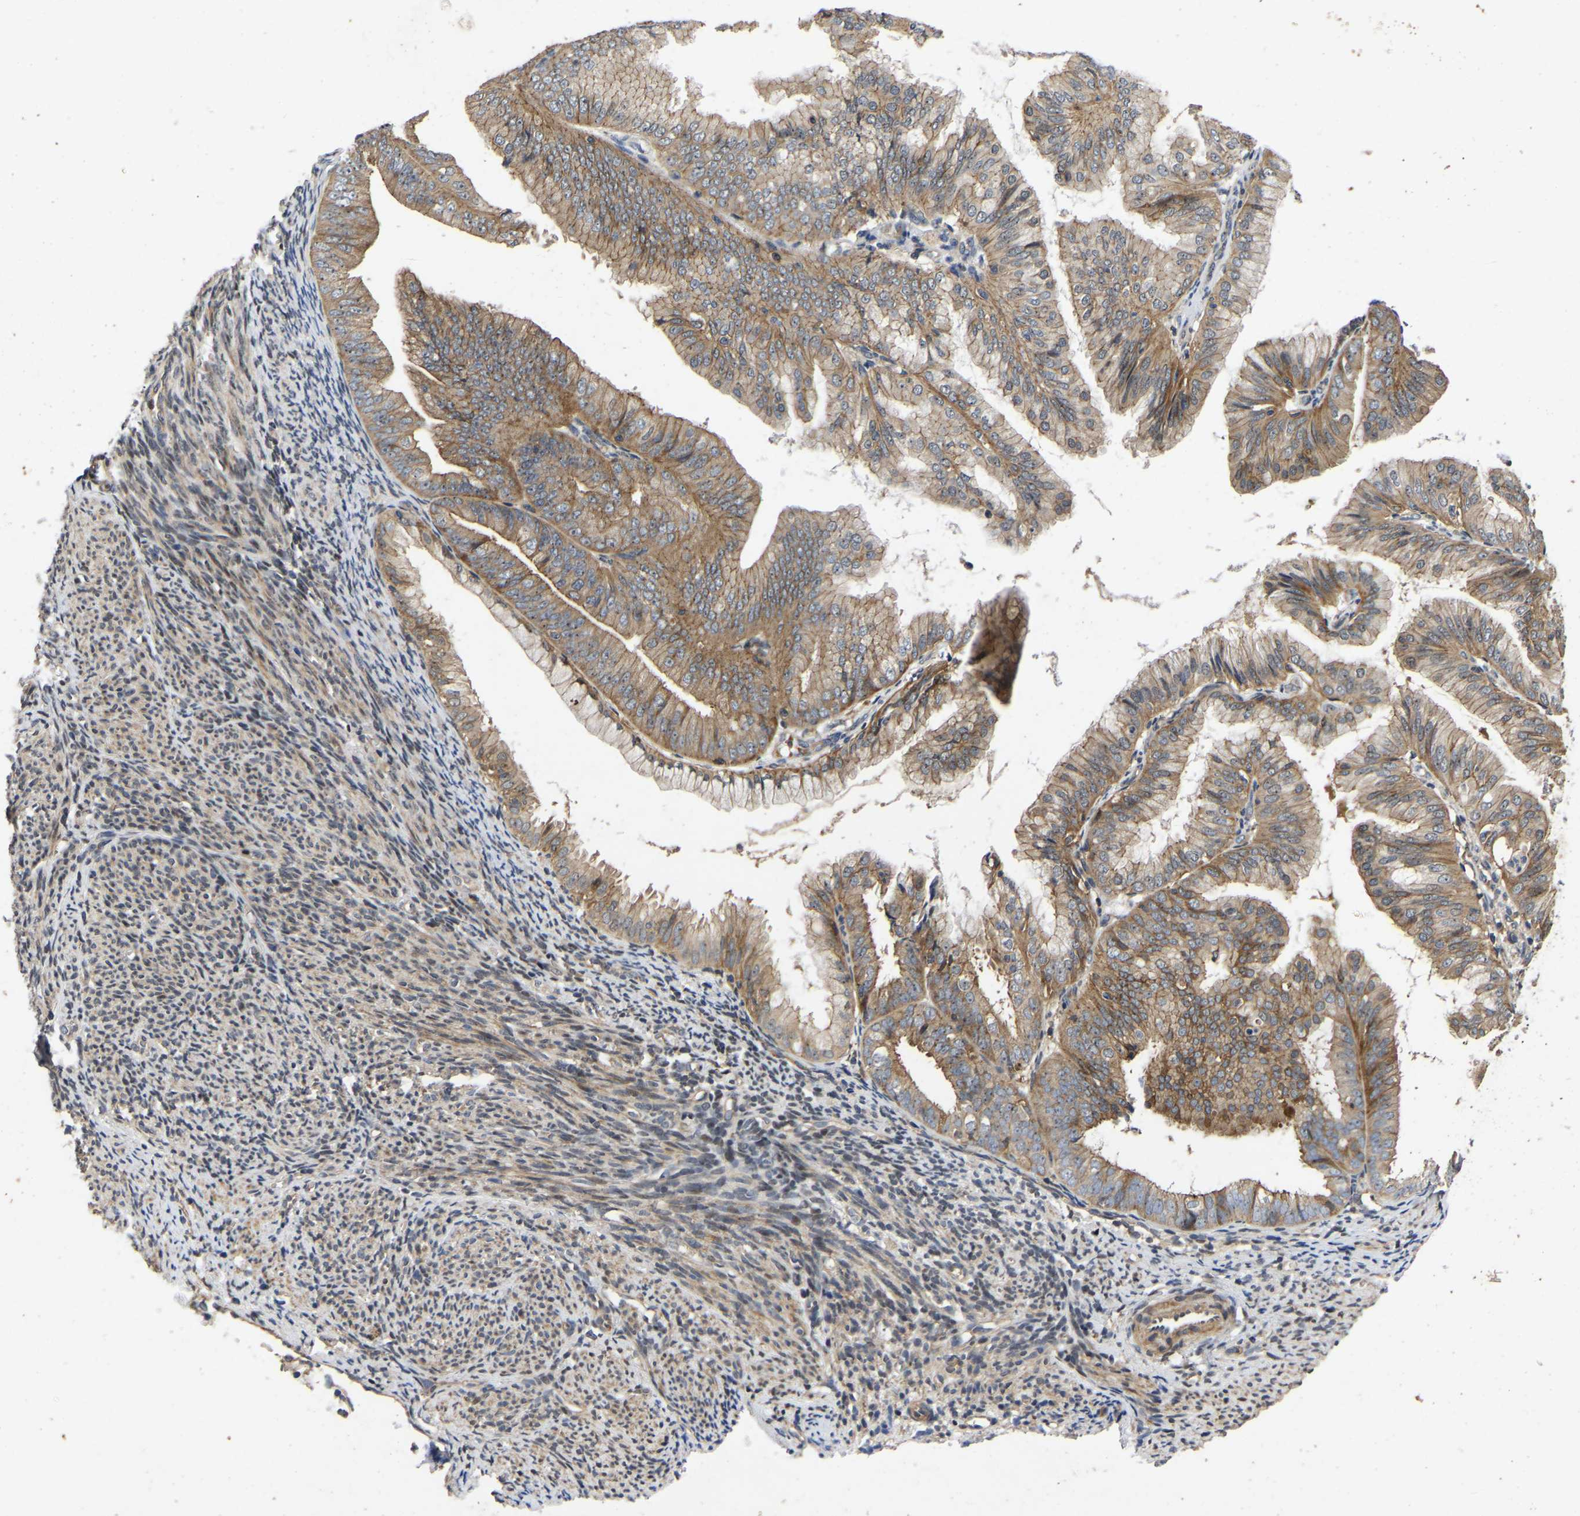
{"staining": {"intensity": "moderate", "quantity": ">75%", "location": "cytoplasmic/membranous"}, "tissue": "endometrial cancer", "cell_type": "Tumor cells", "image_type": "cancer", "snomed": [{"axis": "morphology", "description": "Adenocarcinoma, NOS"}, {"axis": "topography", "description": "Endometrium"}], "caption": "A histopathology image showing moderate cytoplasmic/membranous staining in about >75% of tumor cells in endometrial cancer, as visualized by brown immunohistochemical staining.", "gene": "PRDM14", "patient": {"sex": "female", "age": 63}}